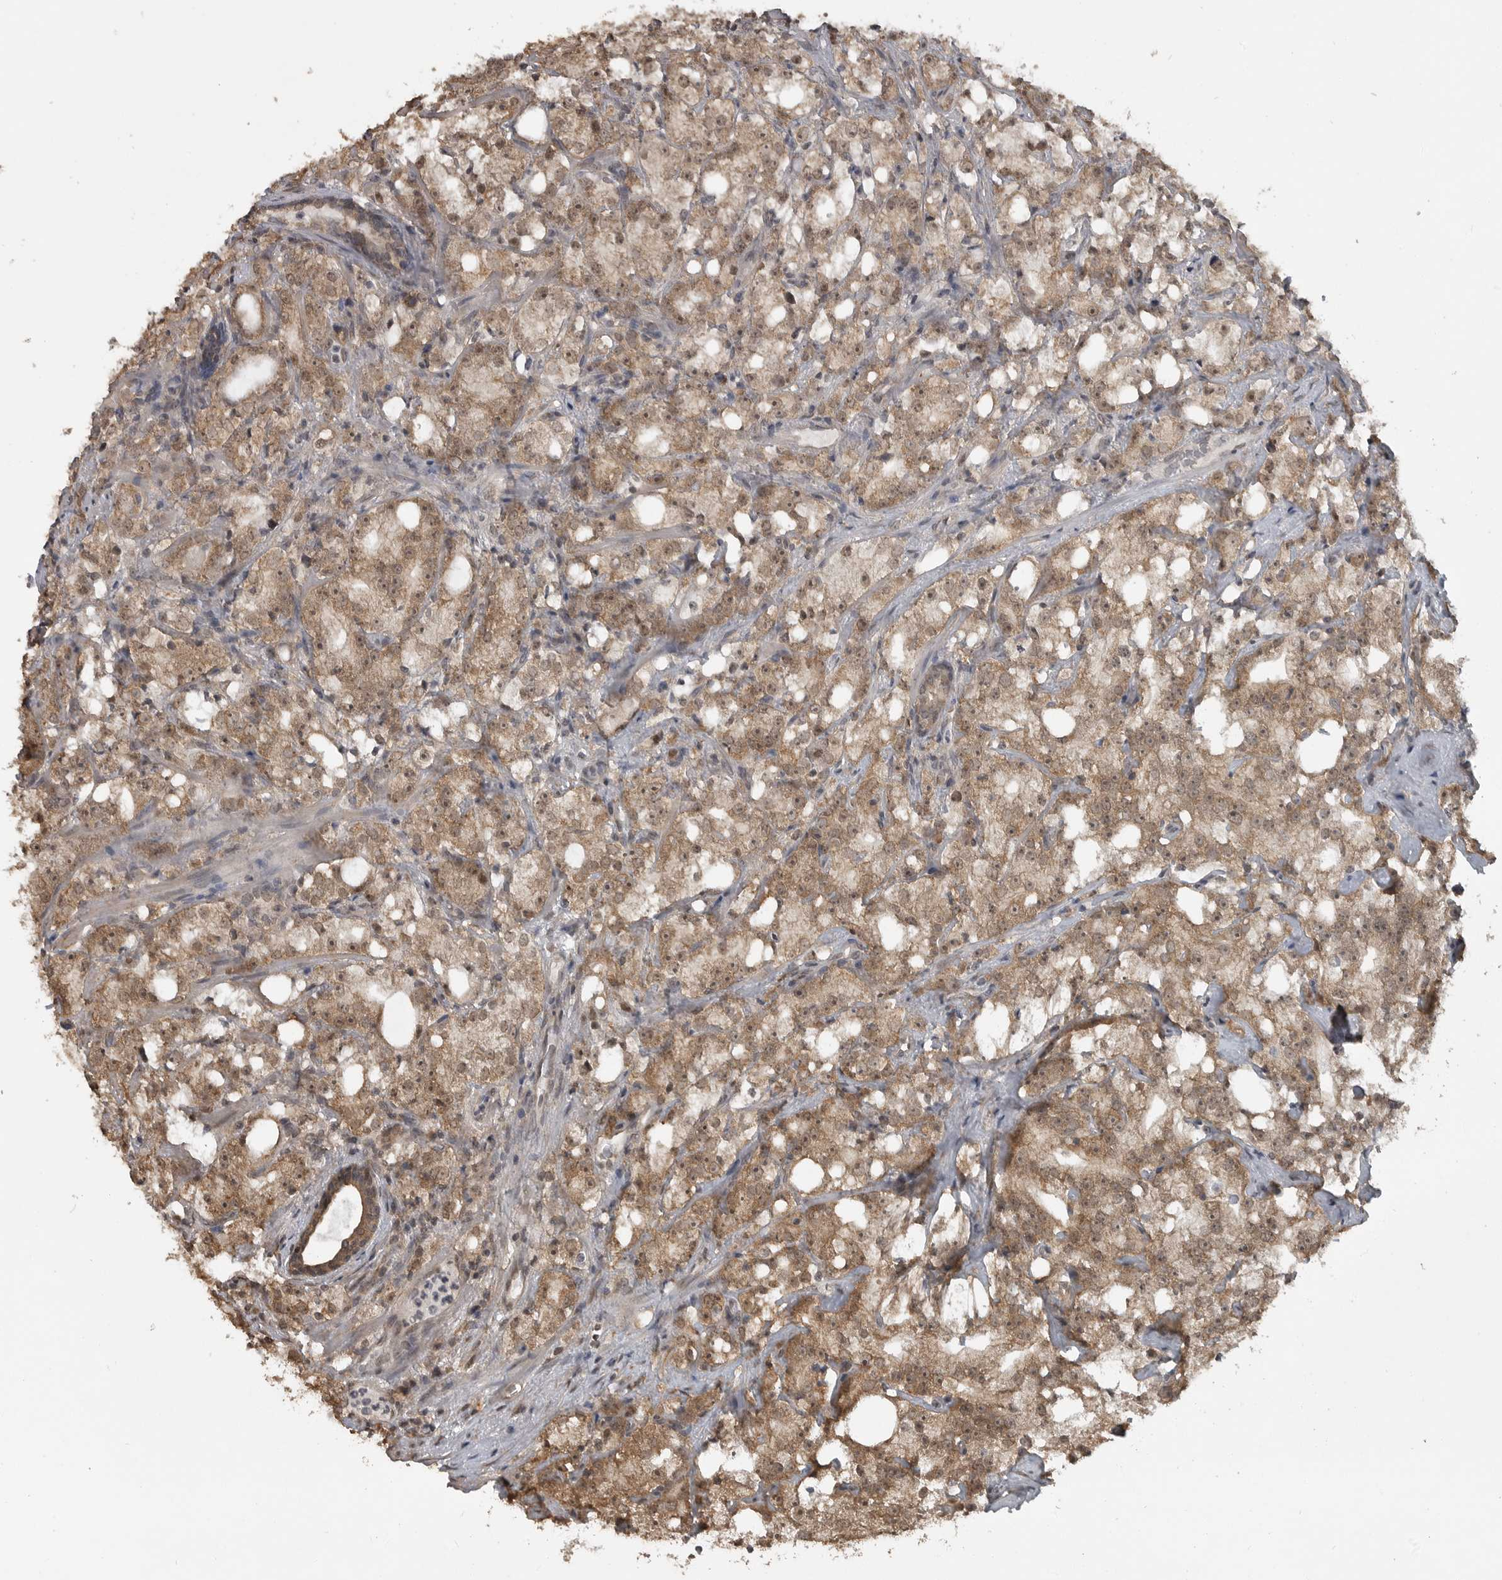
{"staining": {"intensity": "moderate", "quantity": ">75%", "location": "cytoplasmic/membranous"}, "tissue": "prostate cancer", "cell_type": "Tumor cells", "image_type": "cancer", "snomed": [{"axis": "morphology", "description": "Adenocarcinoma, High grade"}, {"axis": "topography", "description": "Prostate"}], "caption": "Human prostate cancer stained with a brown dye reveals moderate cytoplasmic/membranous positive staining in approximately >75% of tumor cells.", "gene": "LLGL1", "patient": {"sex": "male", "age": 64}}